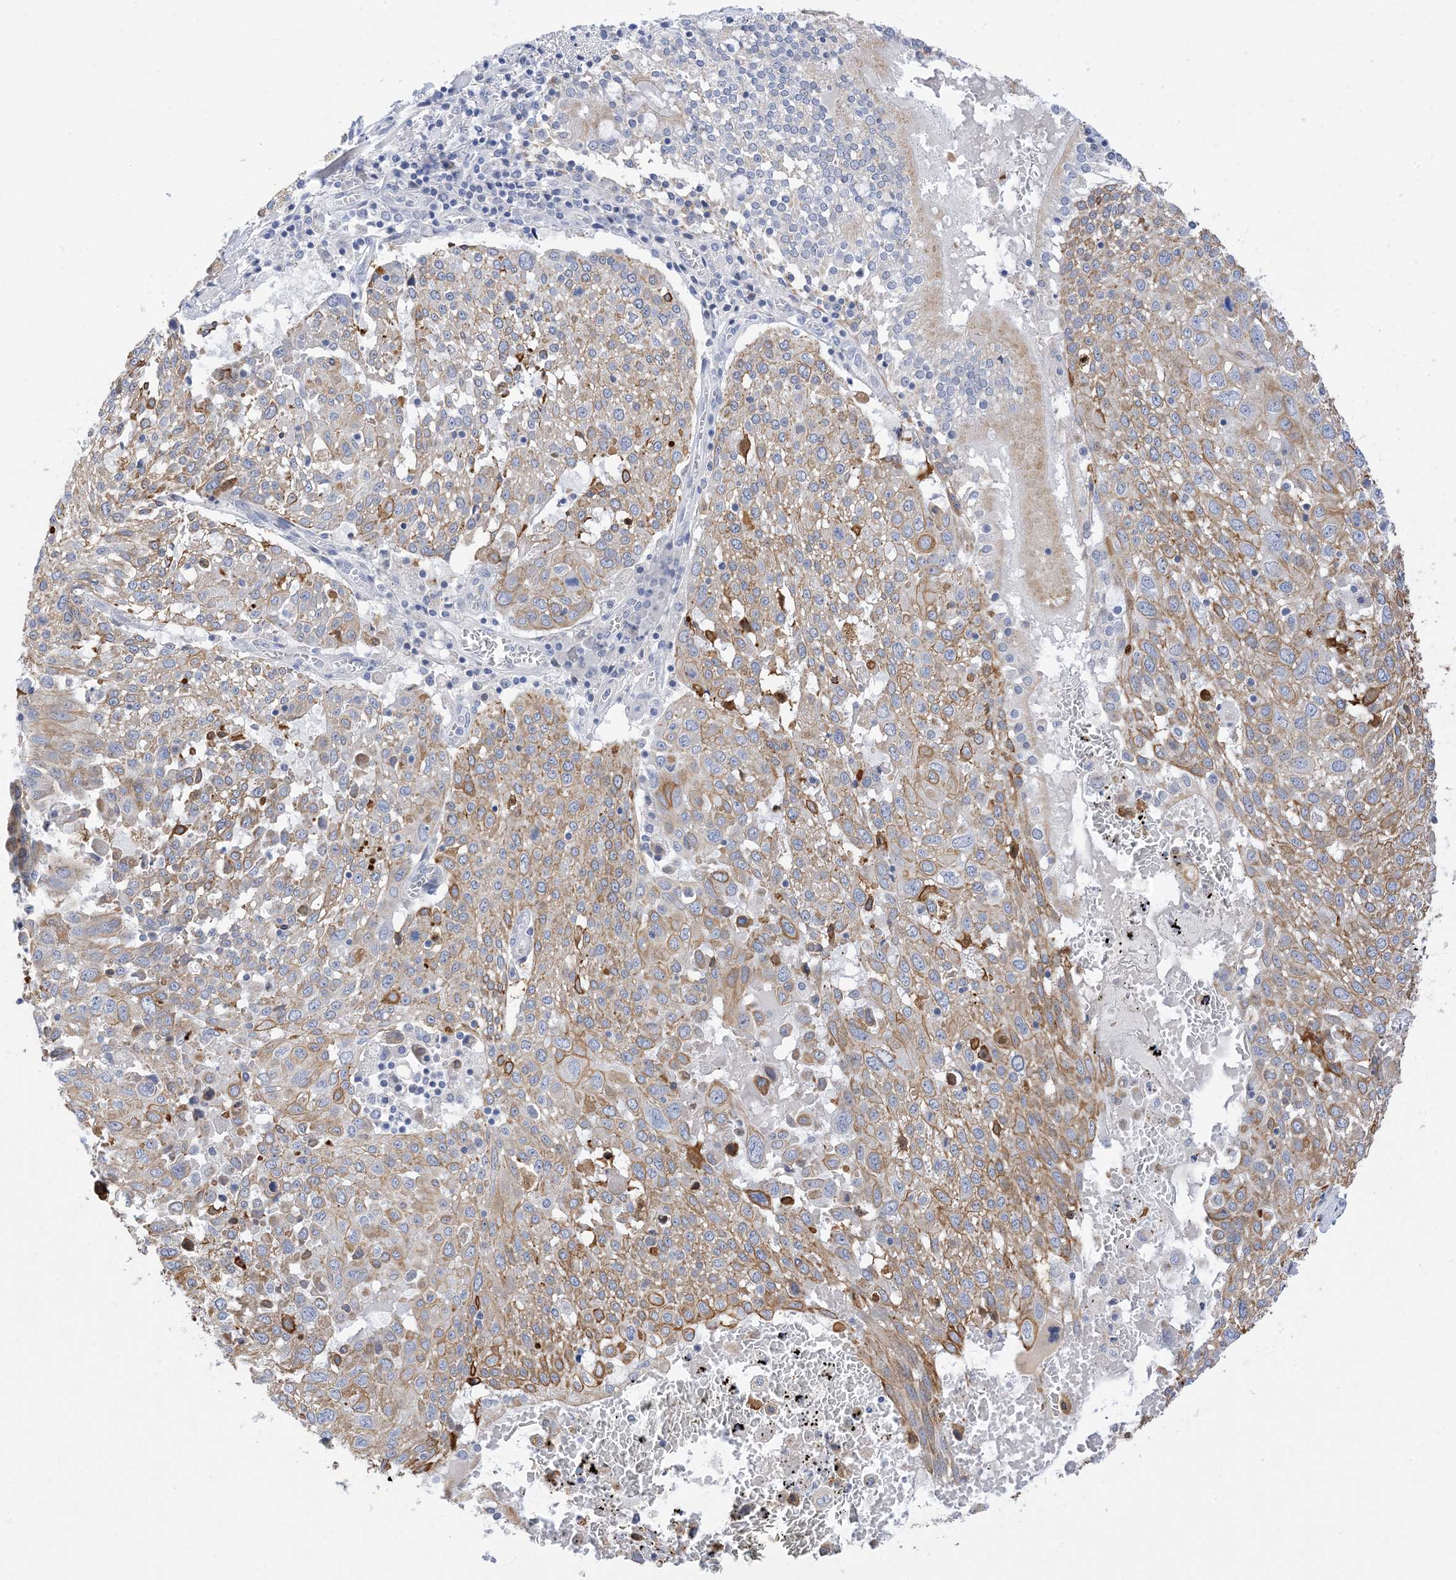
{"staining": {"intensity": "moderate", "quantity": ">75%", "location": "cytoplasmic/membranous"}, "tissue": "lung cancer", "cell_type": "Tumor cells", "image_type": "cancer", "snomed": [{"axis": "morphology", "description": "Squamous cell carcinoma, NOS"}, {"axis": "topography", "description": "Lung"}], "caption": "A medium amount of moderate cytoplasmic/membranous staining is seen in approximately >75% of tumor cells in lung cancer (squamous cell carcinoma) tissue. Nuclei are stained in blue.", "gene": "PLK4", "patient": {"sex": "male", "age": 65}}